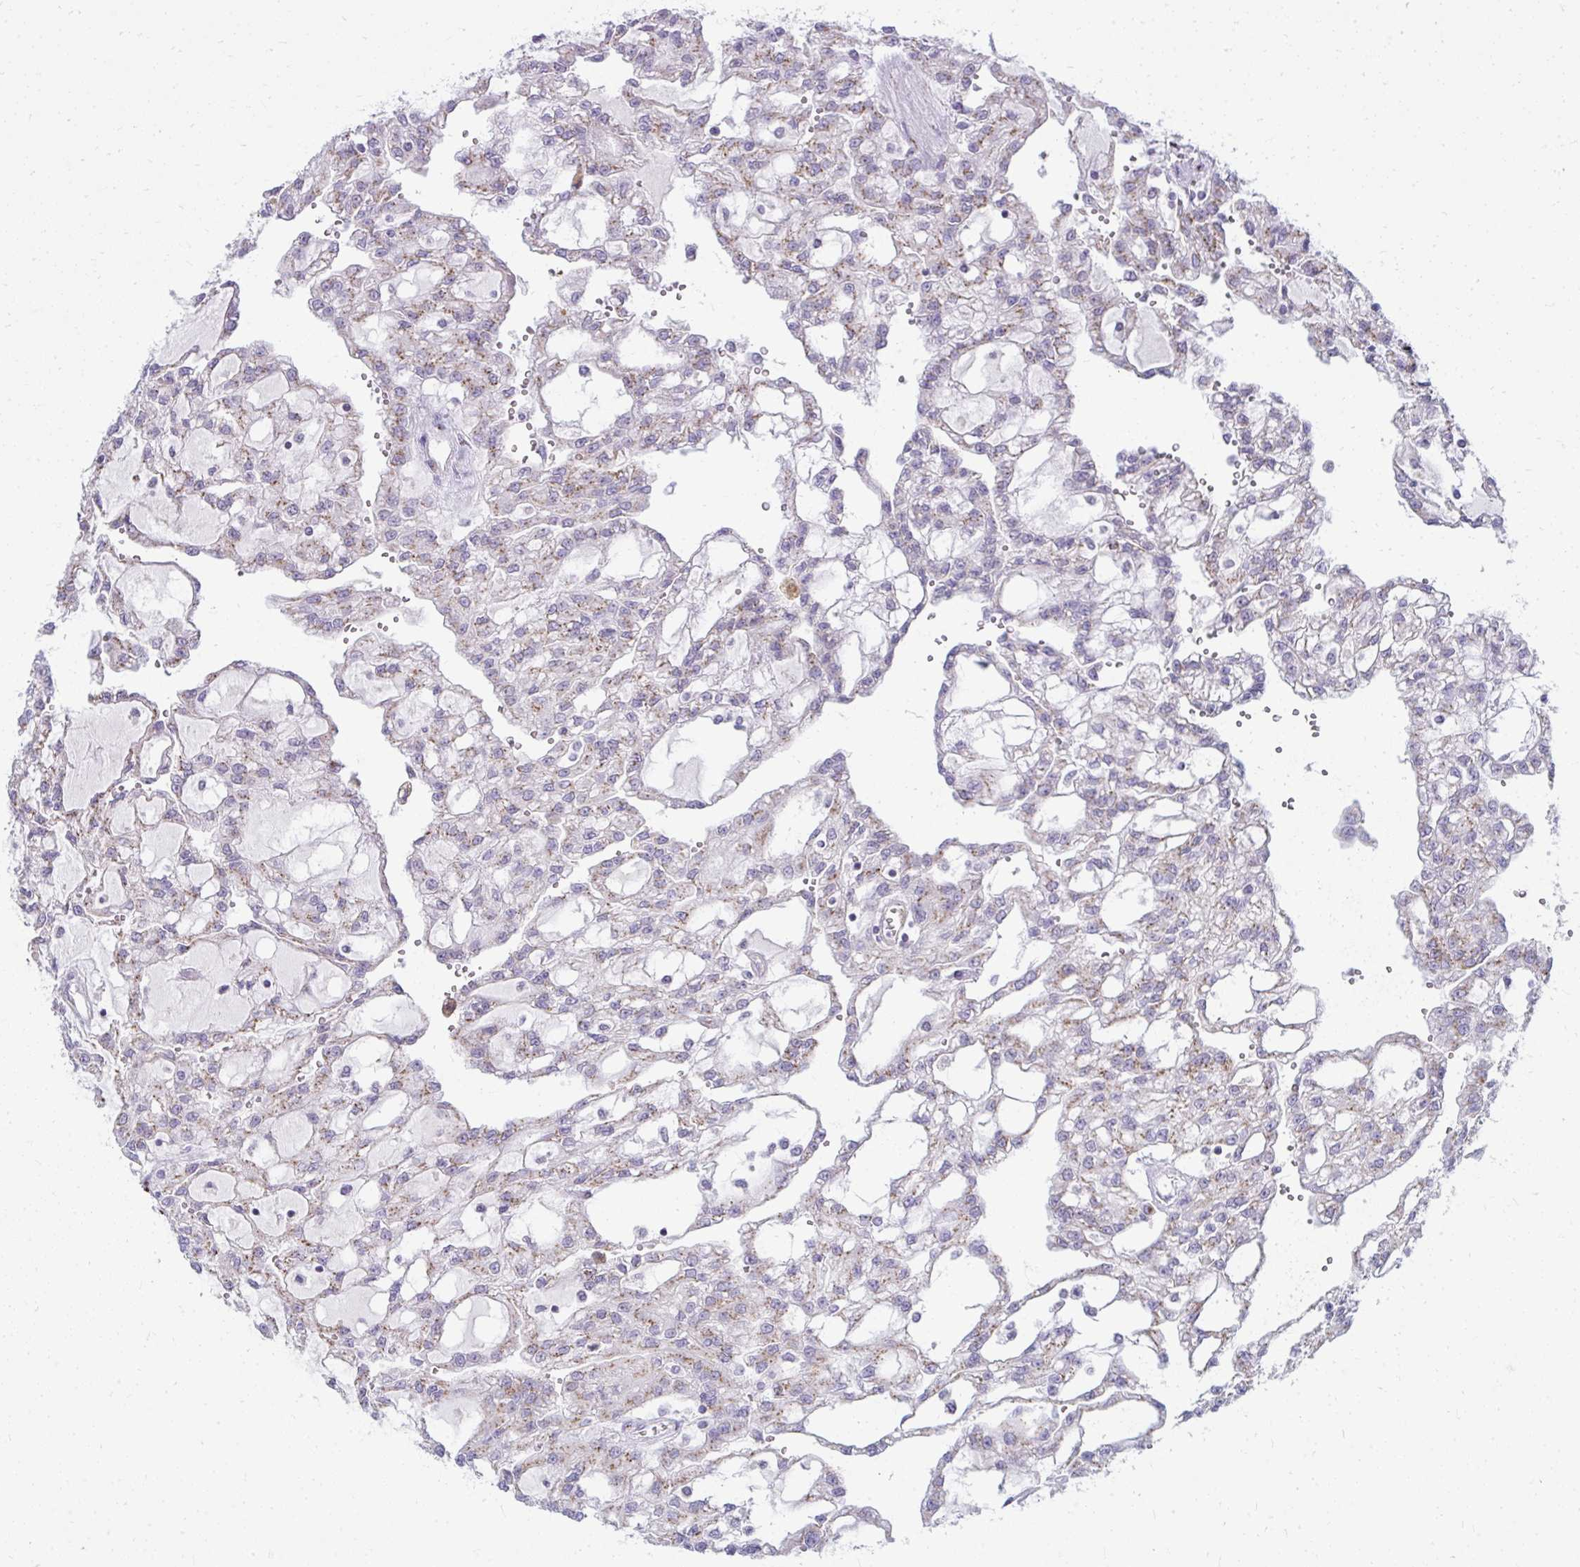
{"staining": {"intensity": "weak", "quantity": "25%-75%", "location": "cytoplasmic/membranous"}, "tissue": "renal cancer", "cell_type": "Tumor cells", "image_type": "cancer", "snomed": [{"axis": "morphology", "description": "Adenocarcinoma, NOS"}, {"axis": "topography", "description": "Kidney"}], "caption": "IHC (DAB) staining of human adenocarcinoma (renal) reveals weak cytoplasmic/membranous protein expression in about 25%-75% of tumor cells.", "gene": "DTX4", "patient": {"sex": "male", "age": 63}}